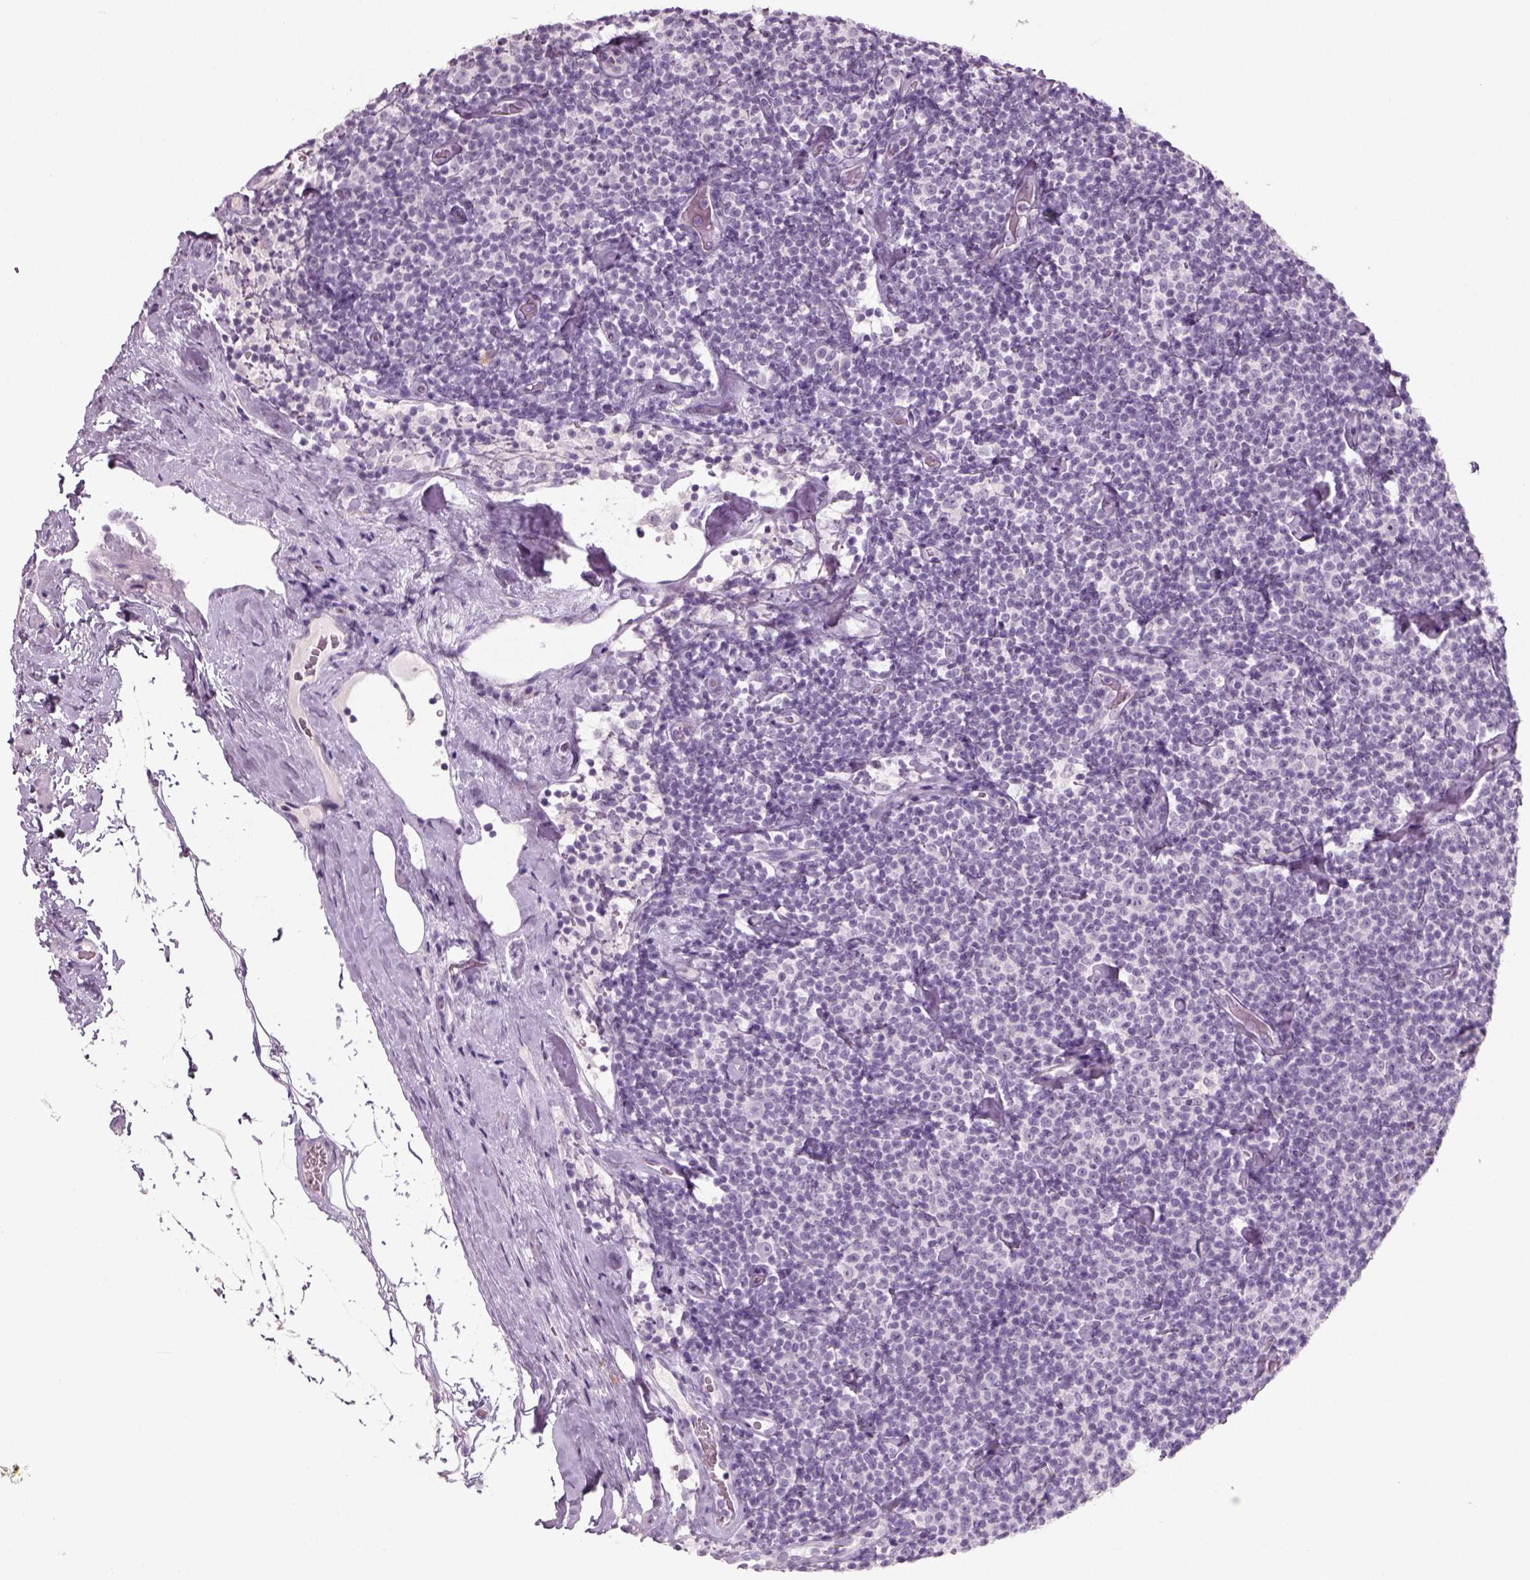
{"staining": {"intensity": "negative", "quantity": "none", "location": "none"}, "tissue": "lymphoma", "cell_type": "Tumor cells", "image_type": "cancer", "snomed": [{"axis": "morphology", "description": "Malignant lymphoma, non-Hodgkin's type, Low grade"}, {"axis": "topography", "description": "Lymph node"}], "caption": "This is a micrograph of immunohistochemistry staining of malignant lymphoma, non-Hodgkin's type (low-grade), which shows no staining in tumor cells. The staining was performed using DAB (3,3'-diaminobenzidine) to visualize the protein expression in brown, while the nuclei were stained in blue with hematoxylin (Magnification: 20x).", "gene": "SLC6A2", "patient": {"sex": "male", "age": 81}}